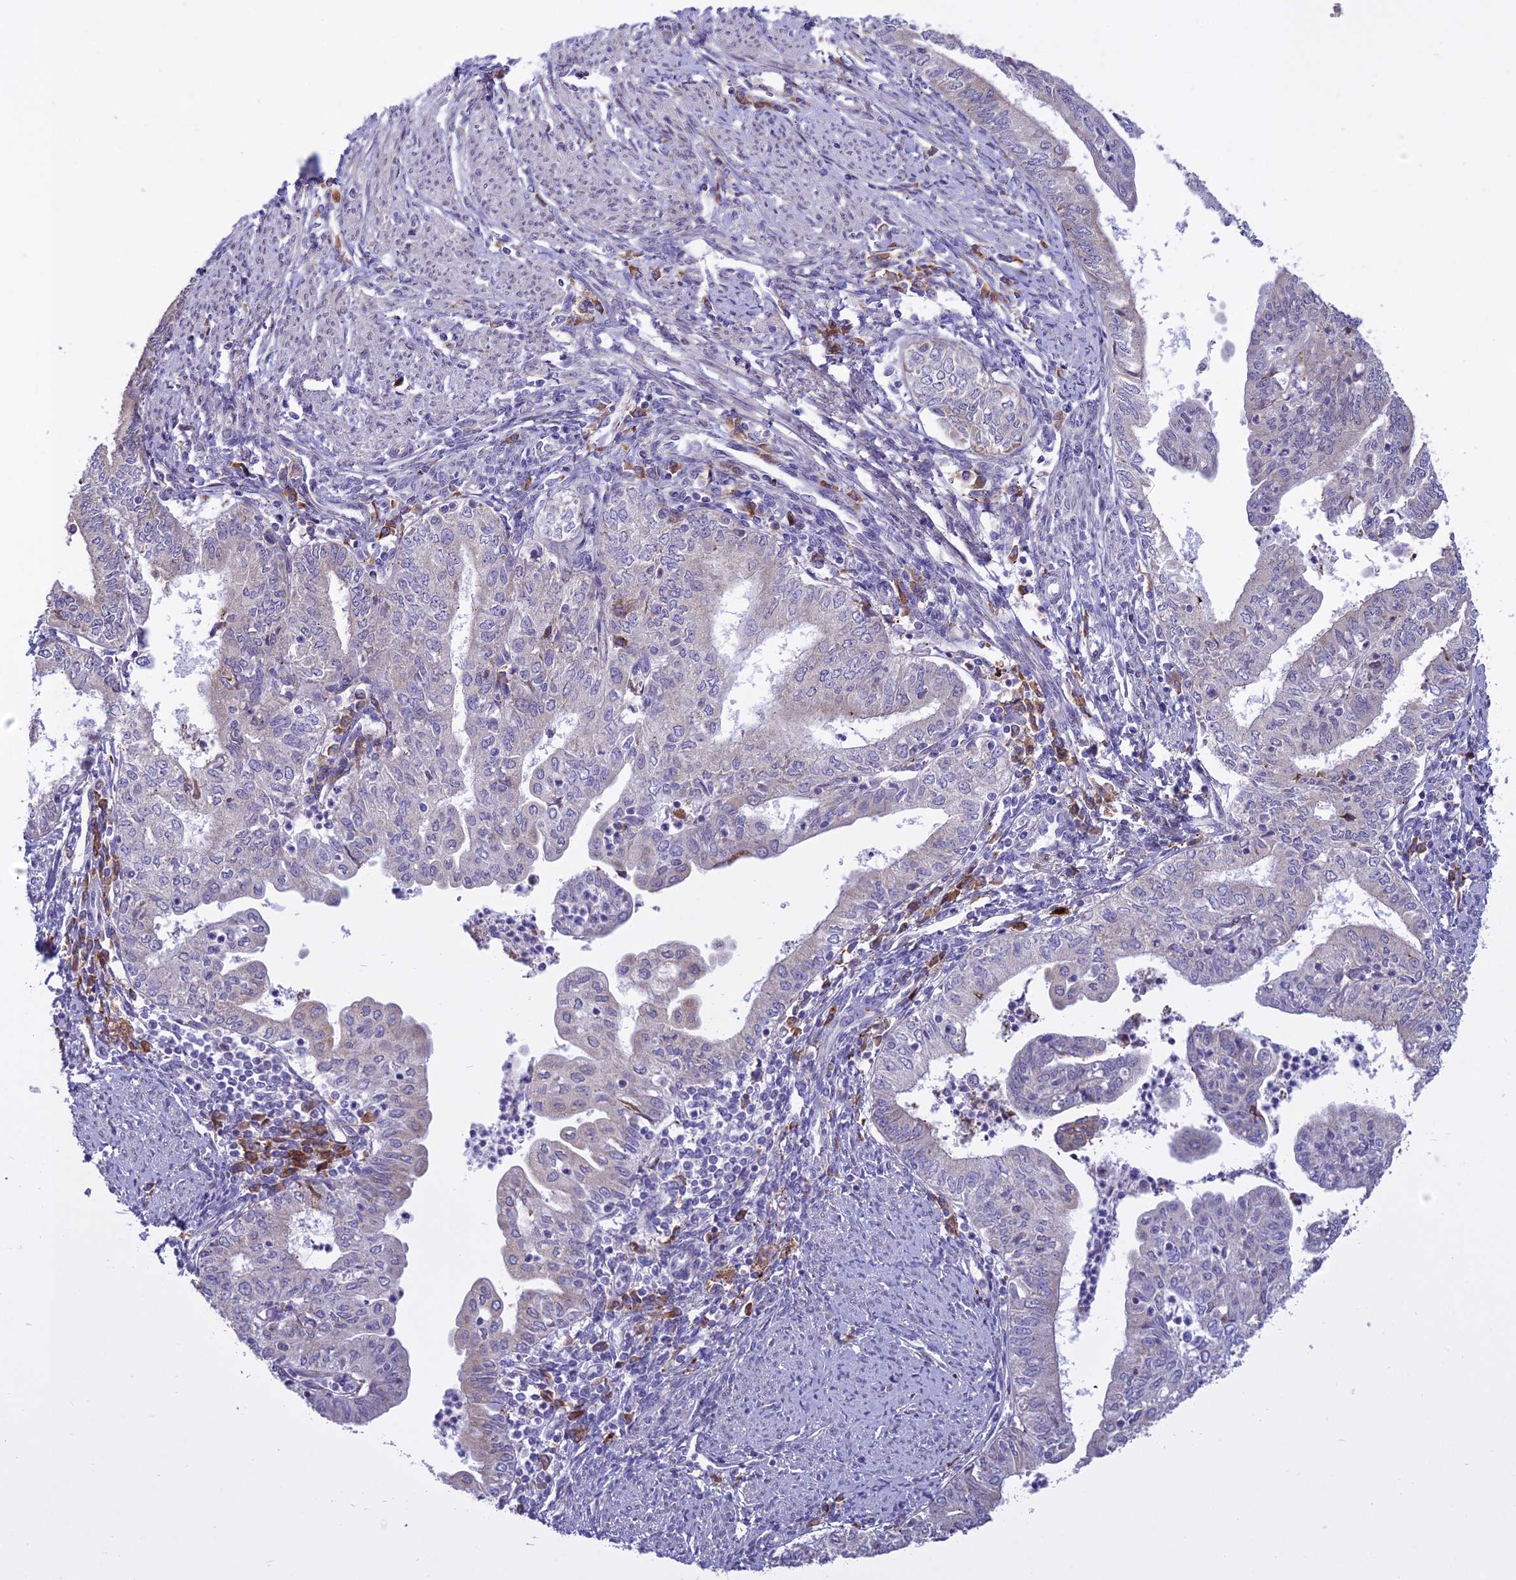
{"staining": {"intensity": "negative", "quantity": "none", "location": "none"}, "tissue": "endometrial cancer", "cell_type": "Tumor cells", "image_type": "cancer", "snomed": [{"axis": "morphology", "description": "Adenocarcinoma, NOS"}, {"axis": "topography", "description": "Endometrium"}], "caption": "Immunohistochemical staining of endometrial cancer (adenocarcinoma) displays no significant staining in tumor cells.", "gene": "NEURL2", "patient": {"sex": "female", "age": 66}}